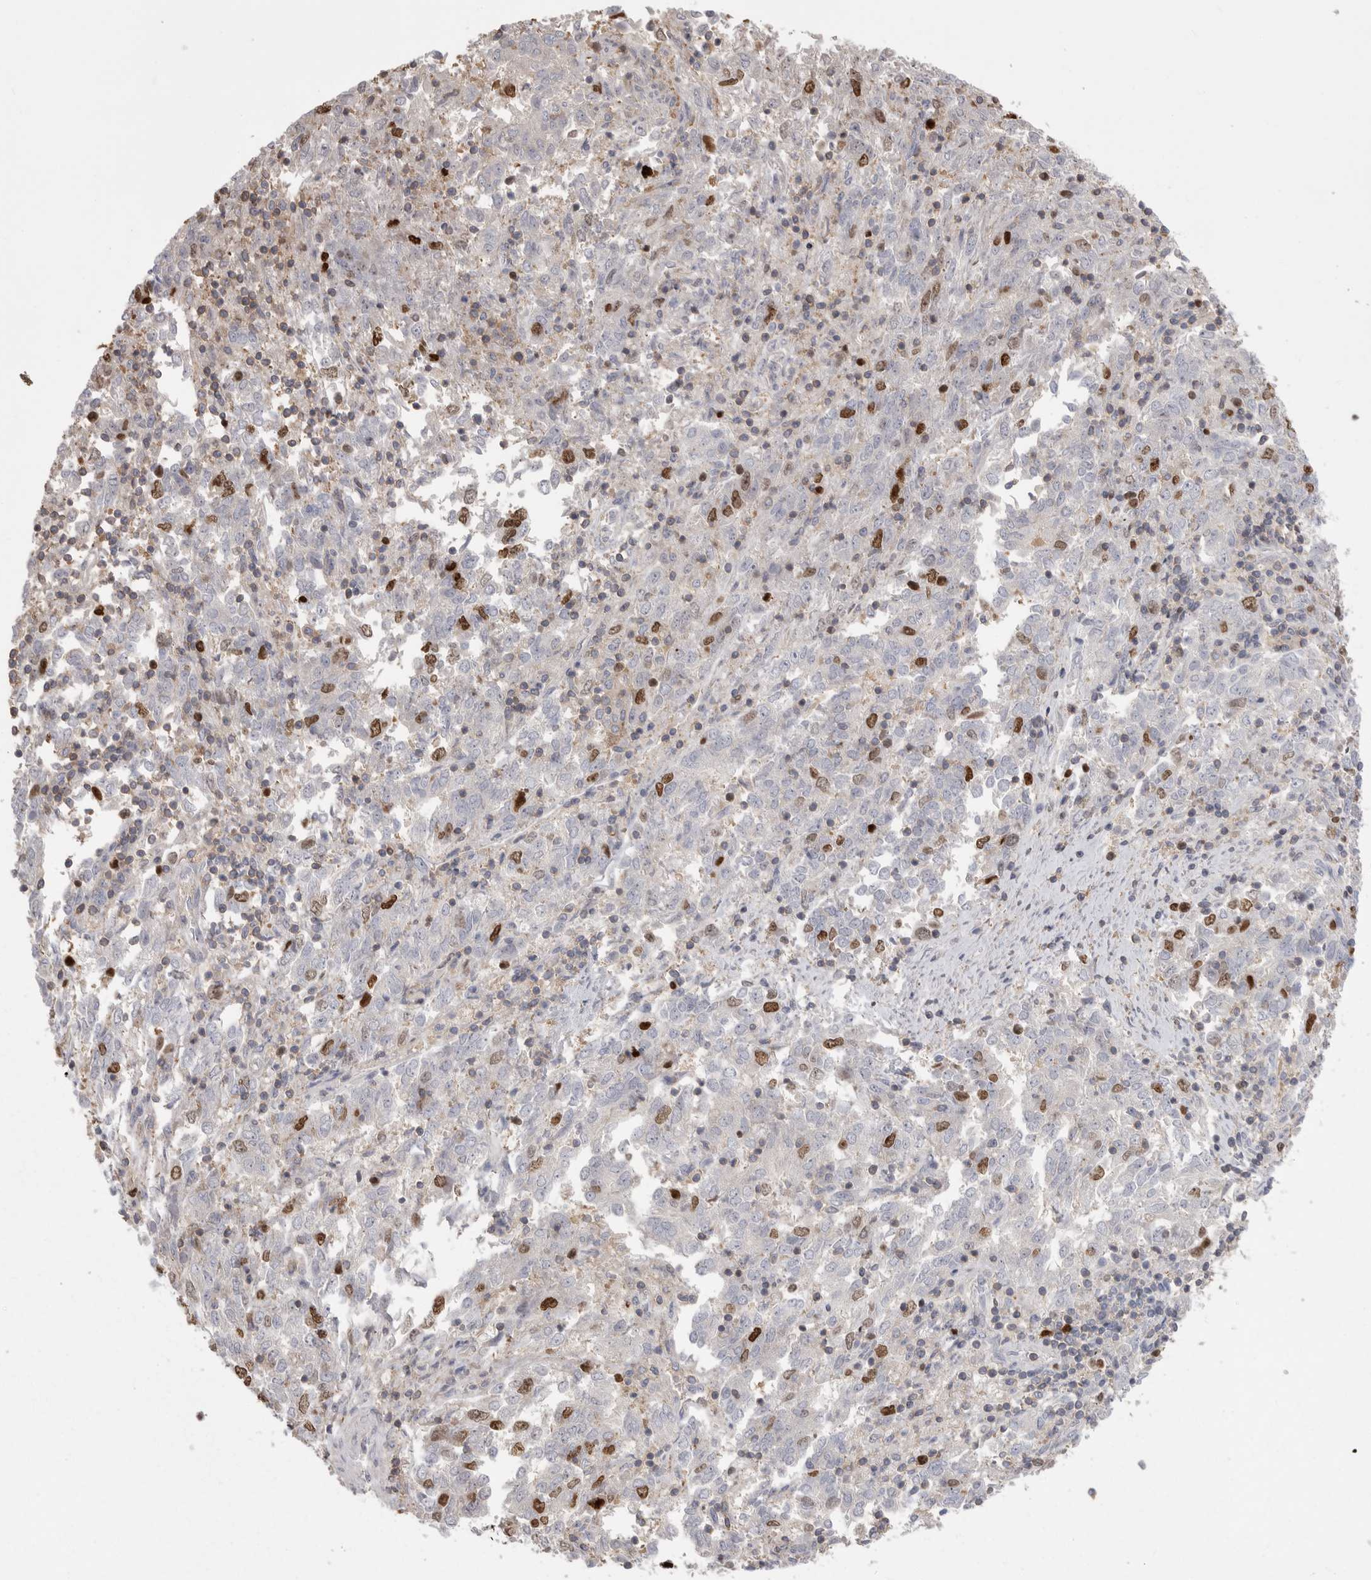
{"staining": {"intensity": "strong", "quantity": "<25%", "location": "nuclear"}, "tissue": "endometrial cancer", "cell_type": "Tumor cells", "image_type": "cancer", "snomed": [{"axis": "morphology", "description": "Adenocarcinoma, NOS"}, {"axis": "topography", "description": "Endometrium"}], "caption": "Endometrial adenocarcinoma stained with a protein marker reveals strong staining in tumor cells.", "gene": "TOP2A", "patient": {"sex": "female", "age": 80}}